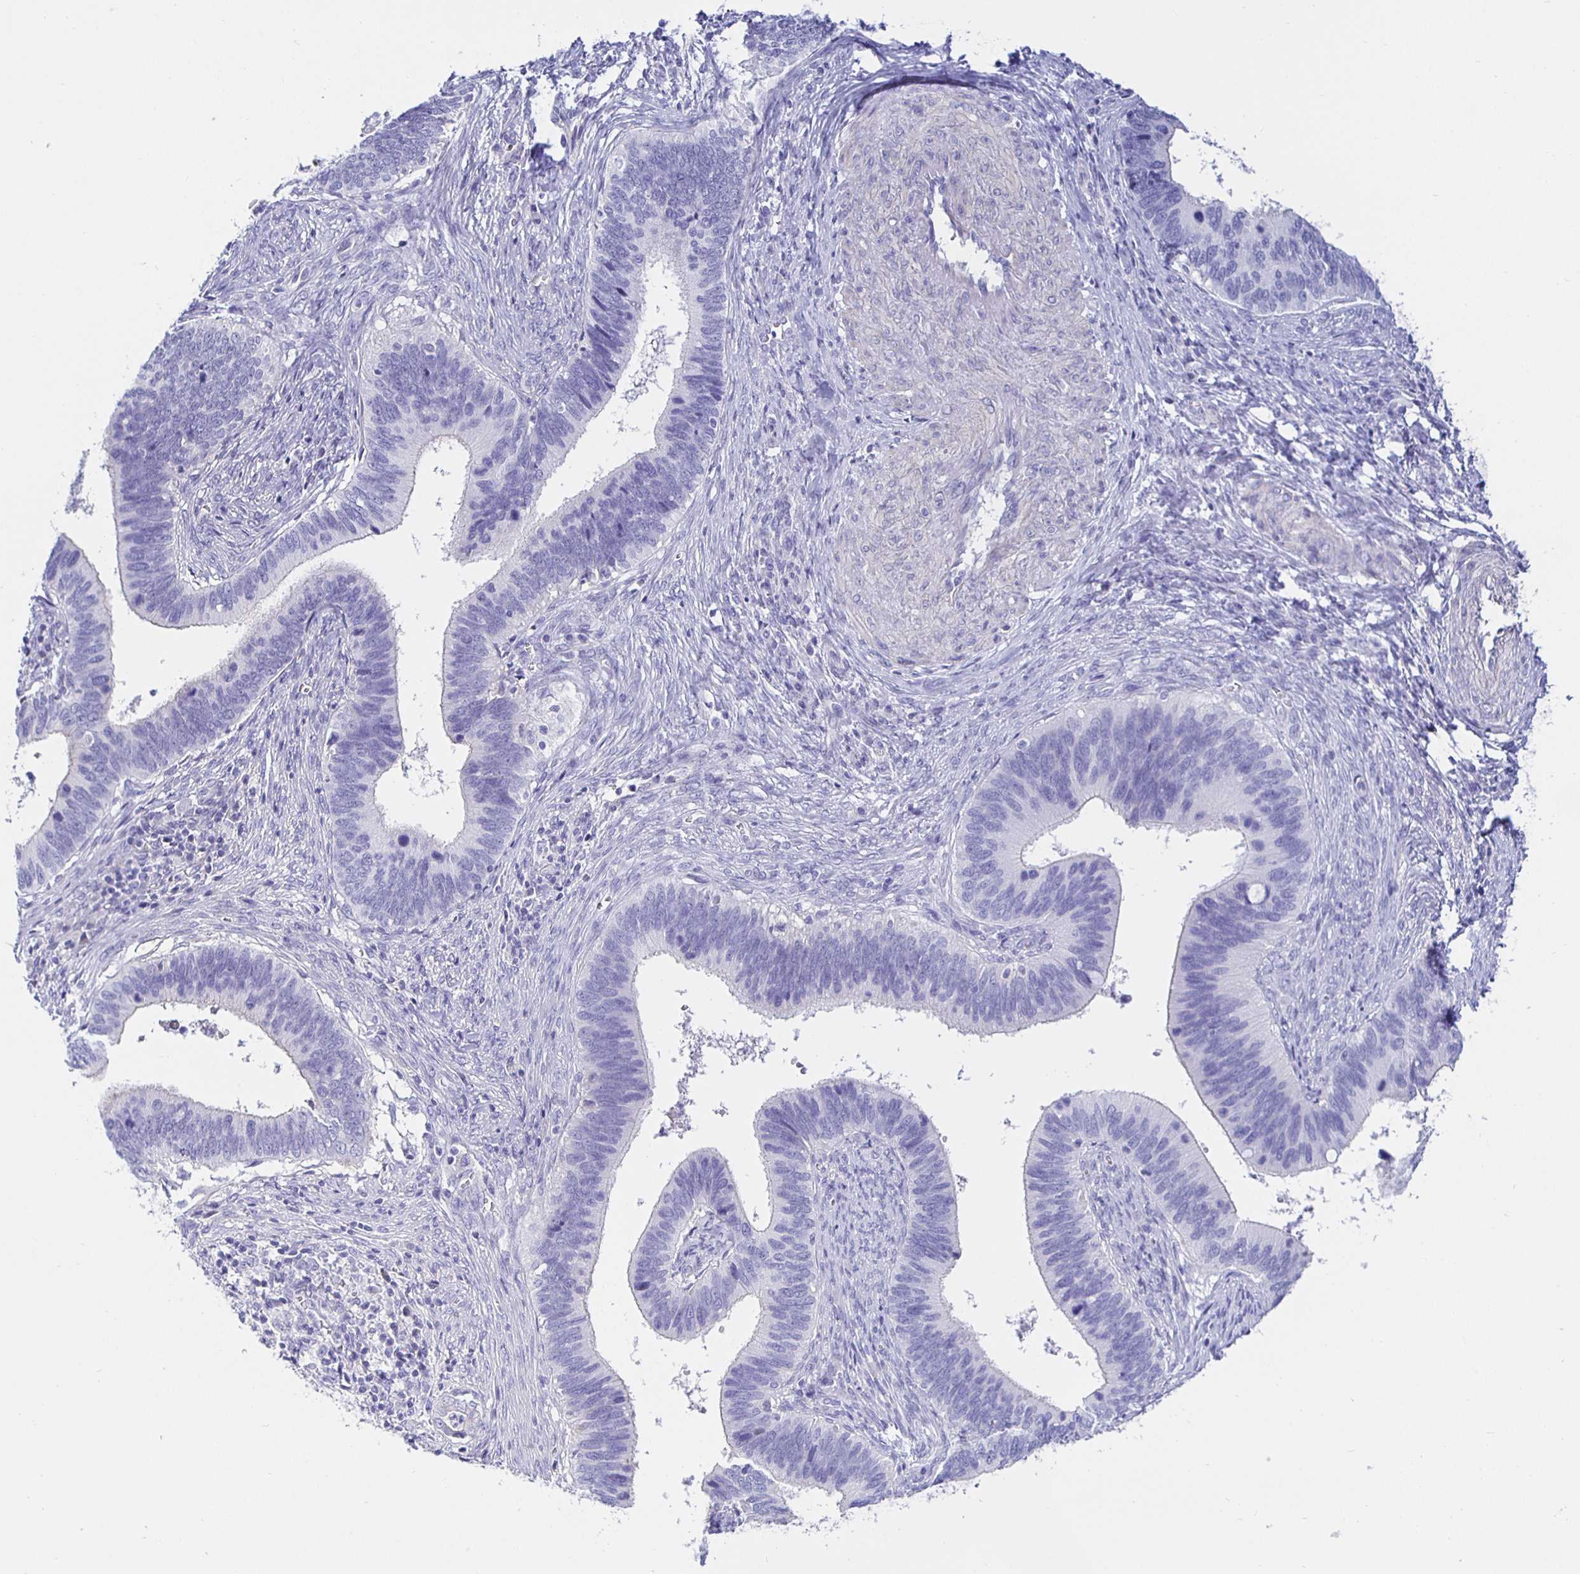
{"staining": {"intensity": "negative", "quantity": "none", "location": "none"}, "tissue": "cervical cancer", "cell_type": "Tumor cells", "image_type": "cancer", "snomed": [{"axis": "morphology", "description": "Adenocarcinoma, NOS"}, {"axis": "topography", "description": "Cervix"}], "caption": "A histopathology image of human adenocarcinoma (cervical) is negative for staining in tumor cells. The staining is performed using DAB brown chromogen with nuclei counter-stained in using hematoxylin.", "gene": "HSPA4L", "patient": {"sex": "female", "age": 42}}